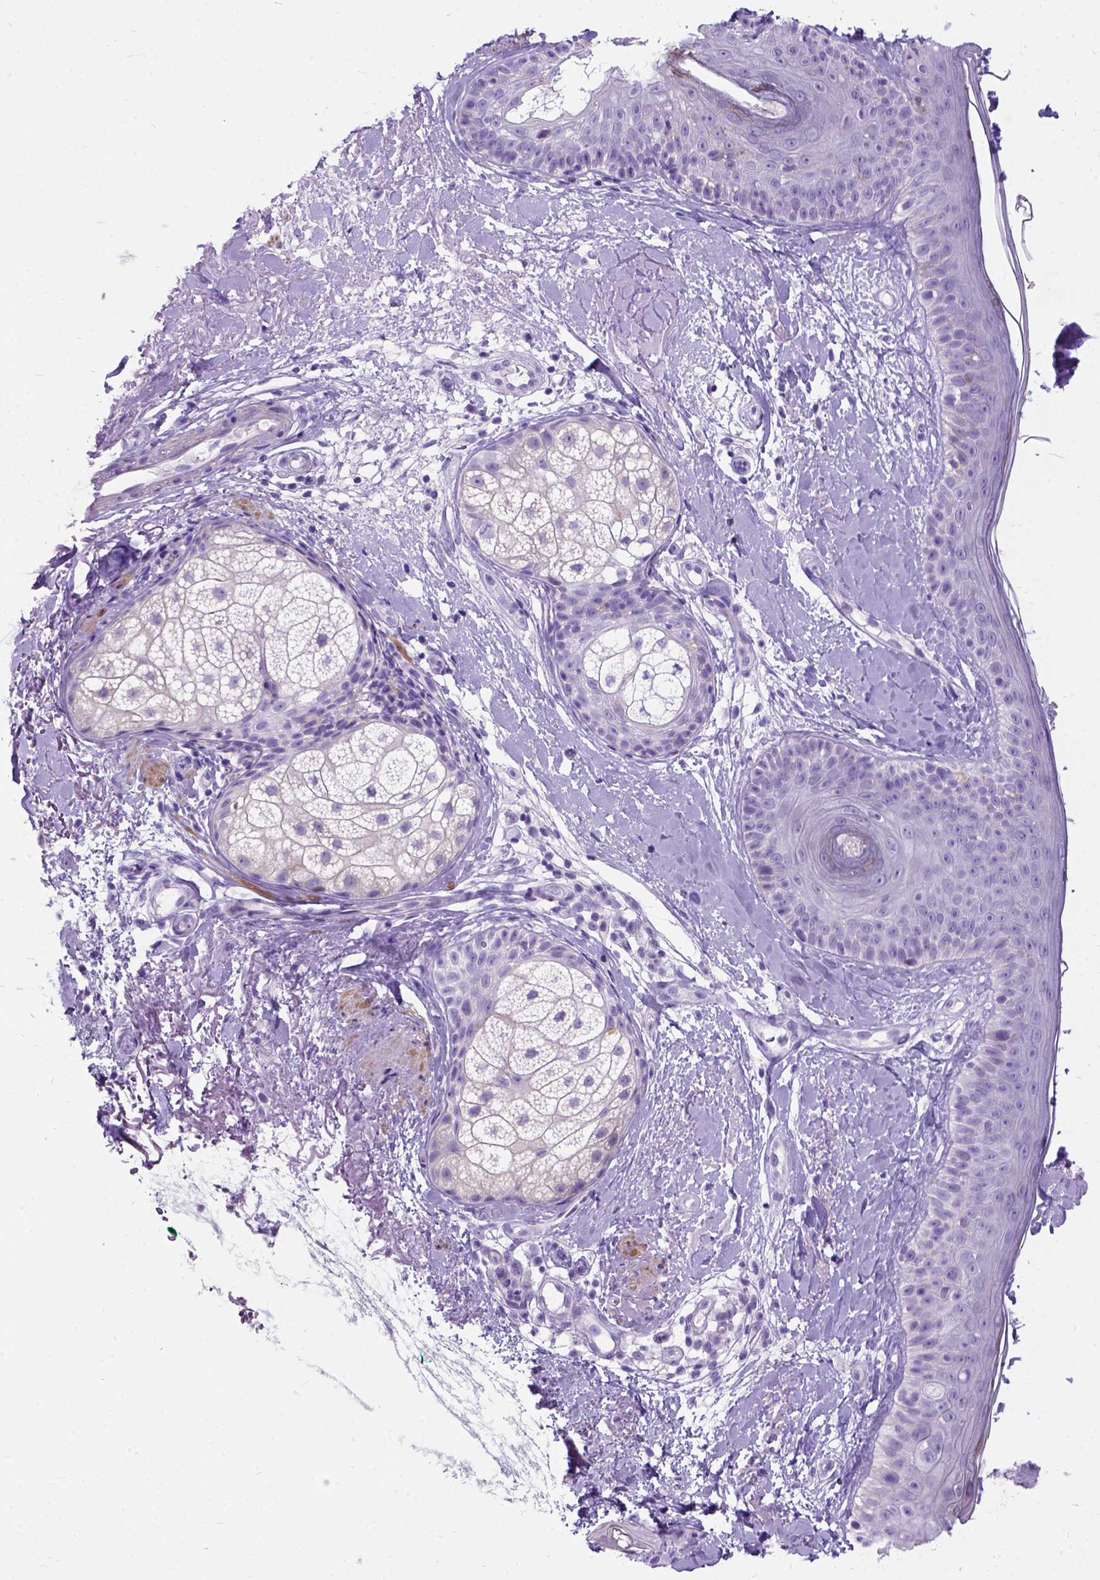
{"staining": {"intensity": "negative", "quantity": "none", "location": "none"}, "tissue": "skin", "cell_type": "Fibroblasts", "image_type": "normal", "snomed": [{"axis": "morphology", "description": "Normal tissue, NOS"}, {"axis": "topography", "description": "Skin"}], "caption": "Immunohistochemistry micrograph of normal human skin stained for a protein (brown), which displays no staining in fibroblasts. Nuclei are stained in blue.", "gene": "ENSG00000254979", "patient": {"sex": "male", "age": 73}}